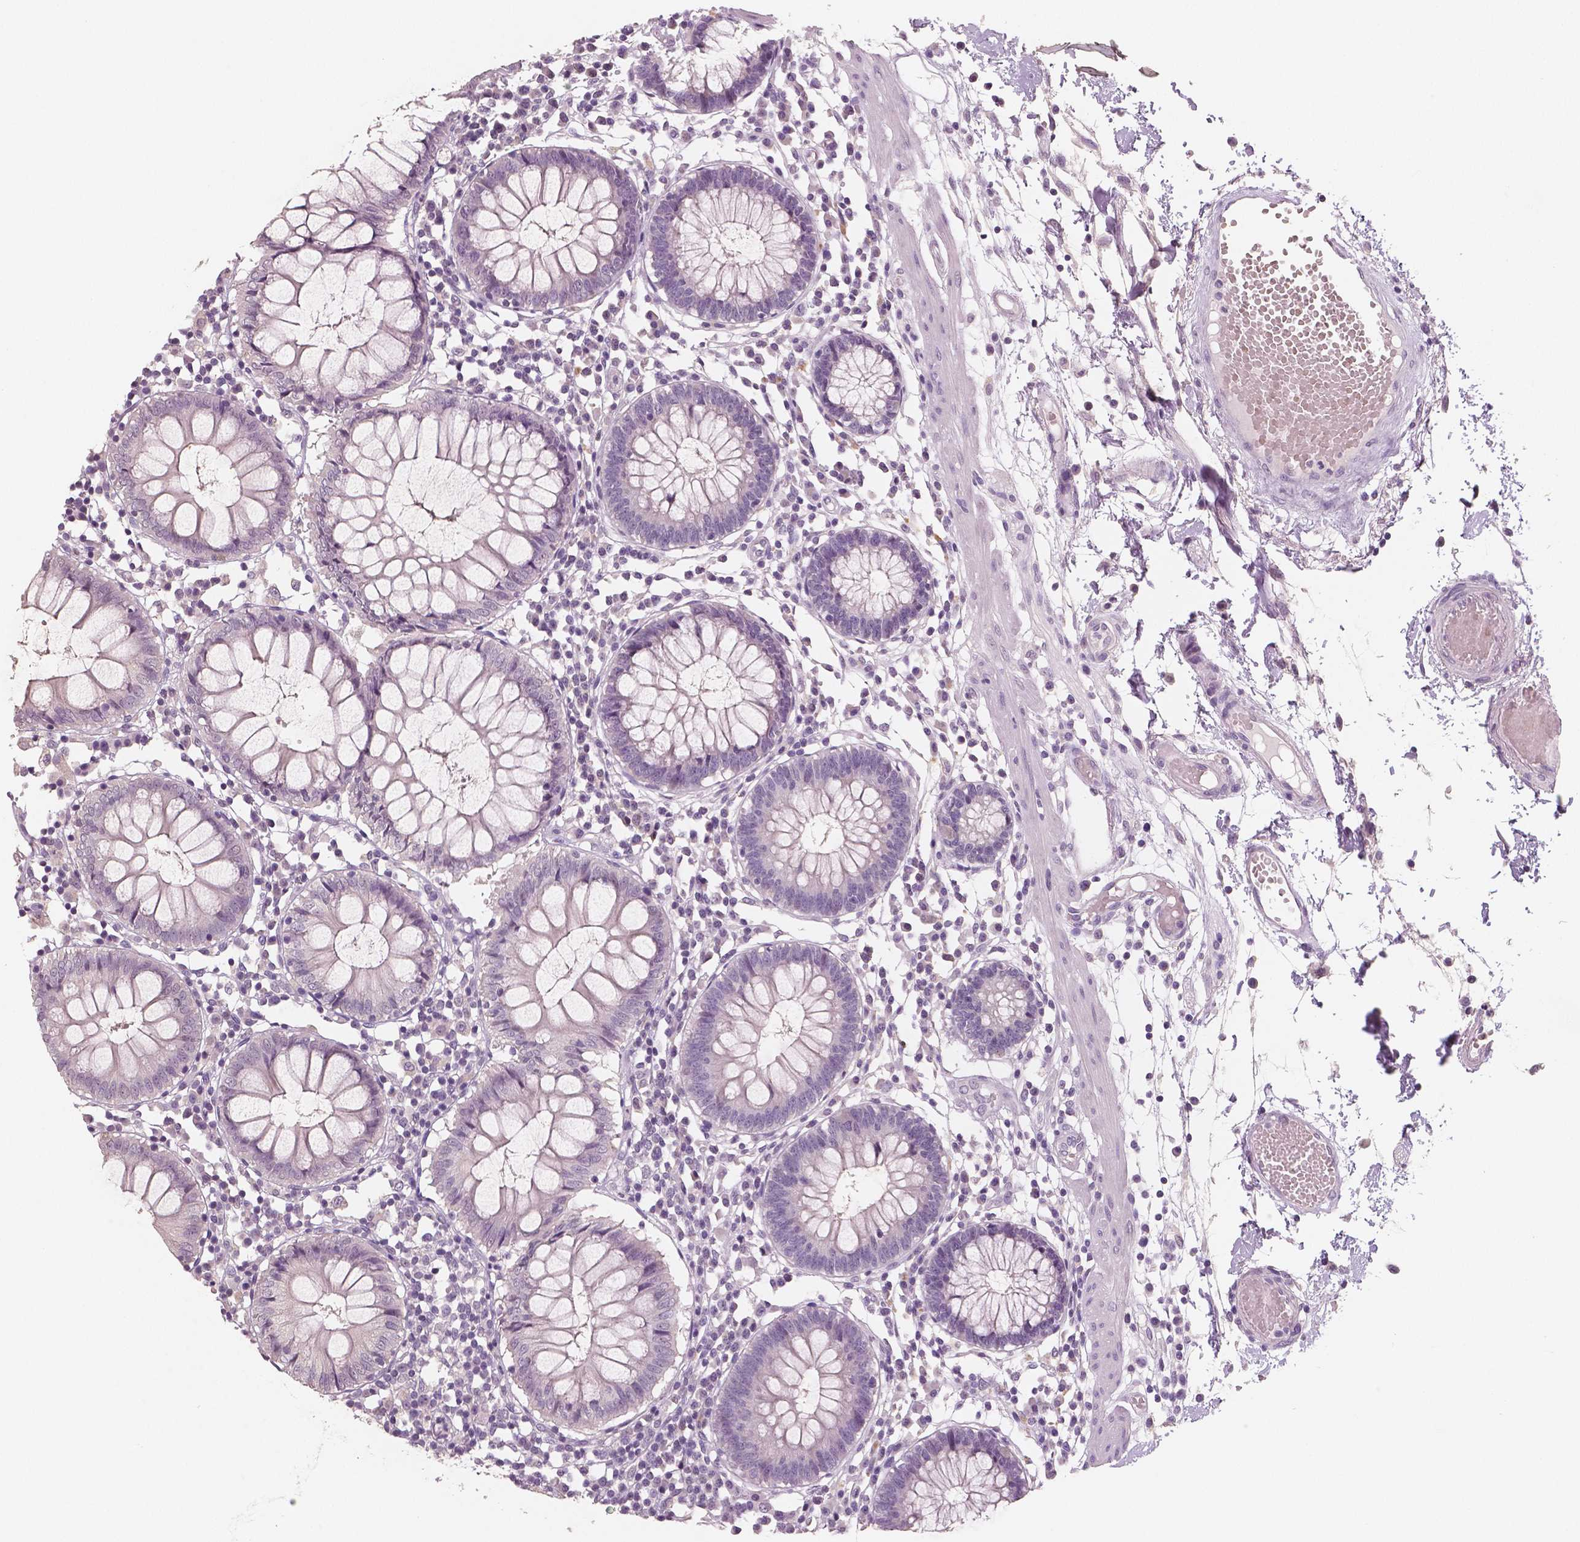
{"staining": {"intensity": "negative", "quantity": "none", "location": "none"}, "tissue": "colon", "cell_type": "Endothelial cells", "image_type": "normal", "snomed": [{"axis": "morphology", "description": "Normal tissue, NOS"}, {"axis": "morphology", "description": "Adenocarcinoma, NOS"}, {"axis": "topography", "description": "Colon"}], "caption": "Immunohistochemistry (IHC) photomicrograph of normal colon: human colon stained with DAB reveals no significant protein expression in endothelial cells. The staining was performed using DAB to visualize the protein expression in brown, while the nuclei were stained in blue with hematoxylin (Magnification: 20x).", "gene": "RNASE7", "patient": {"sex": "male", "age": 83}}